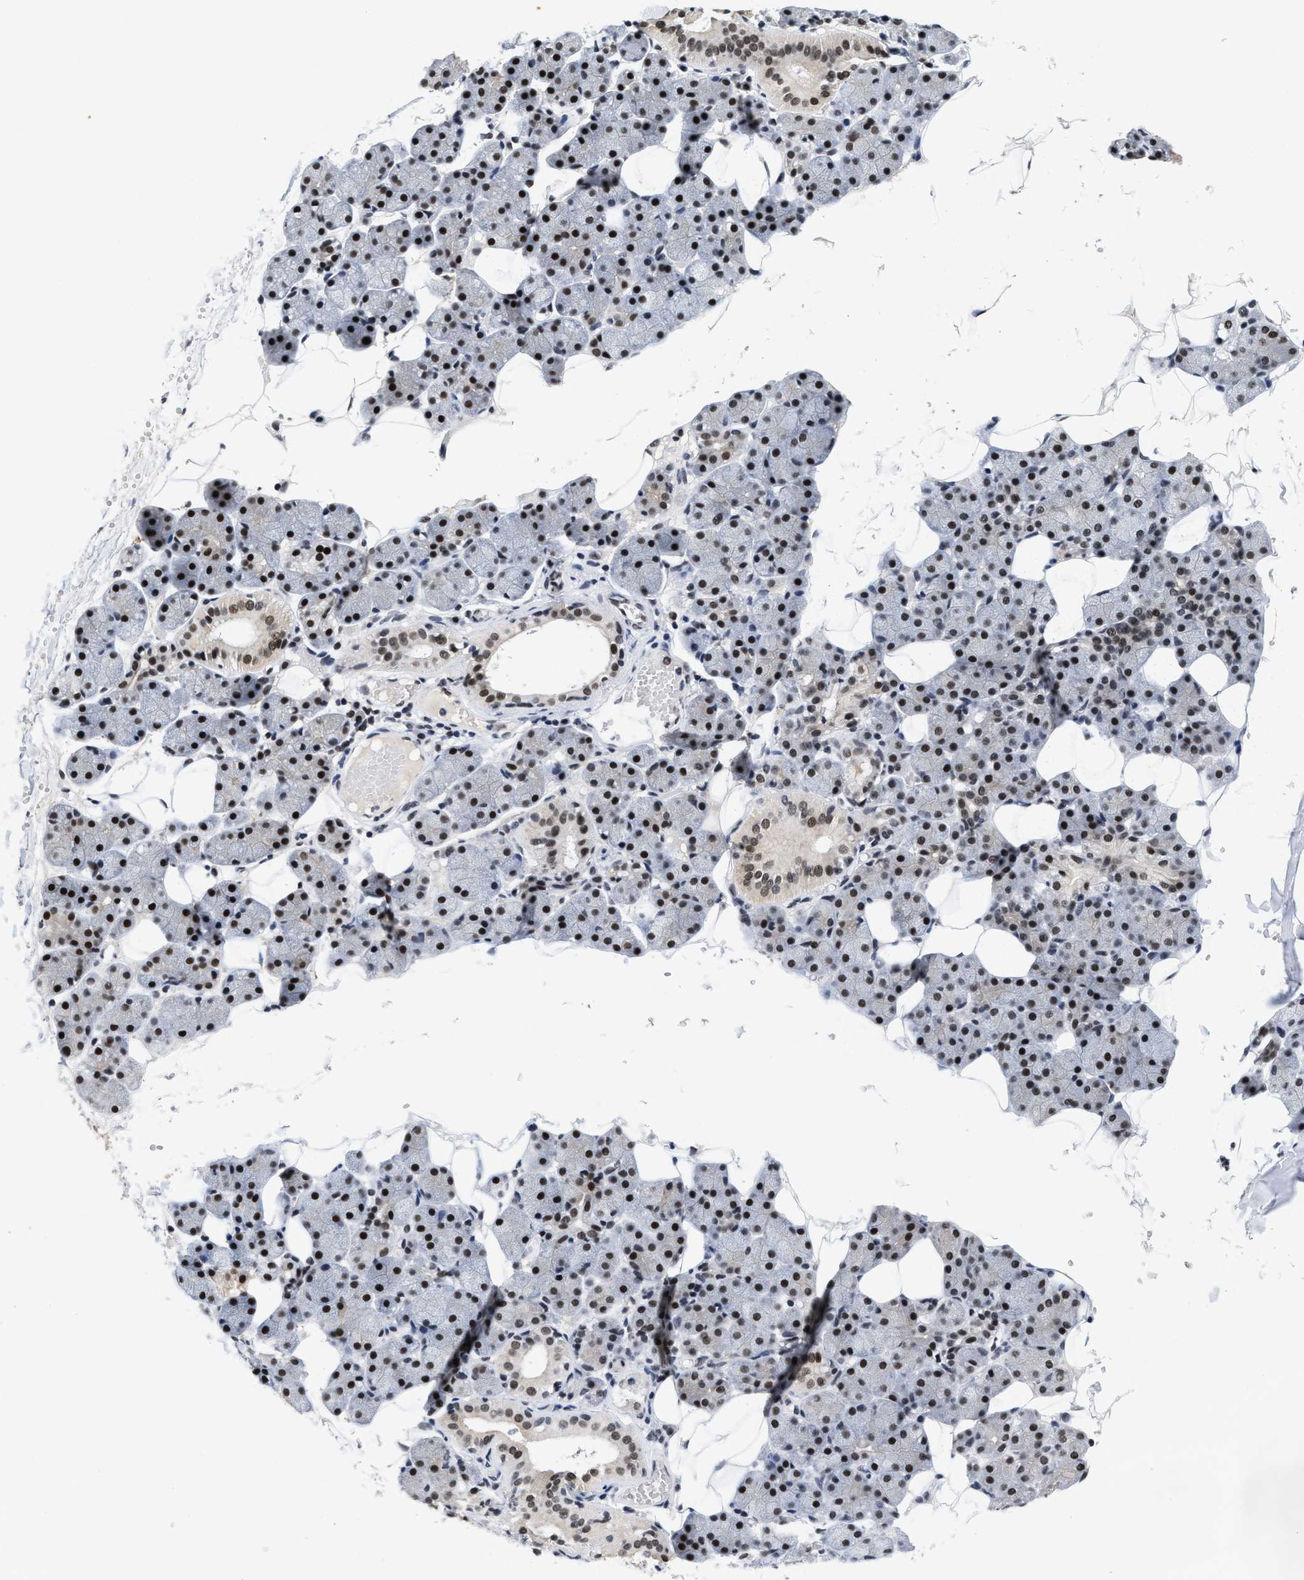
{"staining": {"intensity": "strong", "quantity": ">75%", "location": "cytoplasmic/membranous,nuclear"}, "tissue": "salivary gland", "cell_type": "Glandular cells", "image_type": "normal", "snomed": [{"axis": "morphology", "description": "Normal tissue, NOS"}, {"axis": "topography", "description": "Salivary gland"}], "caption": "Immunohistochemical staining of normal human salivary gland demonstrates high levels of strong cytoplasmic/membranous,nuclear positivity in about >75% of glandular cells.", "gene": "INIP", "patient": {"sex": "female", "age": 33}}